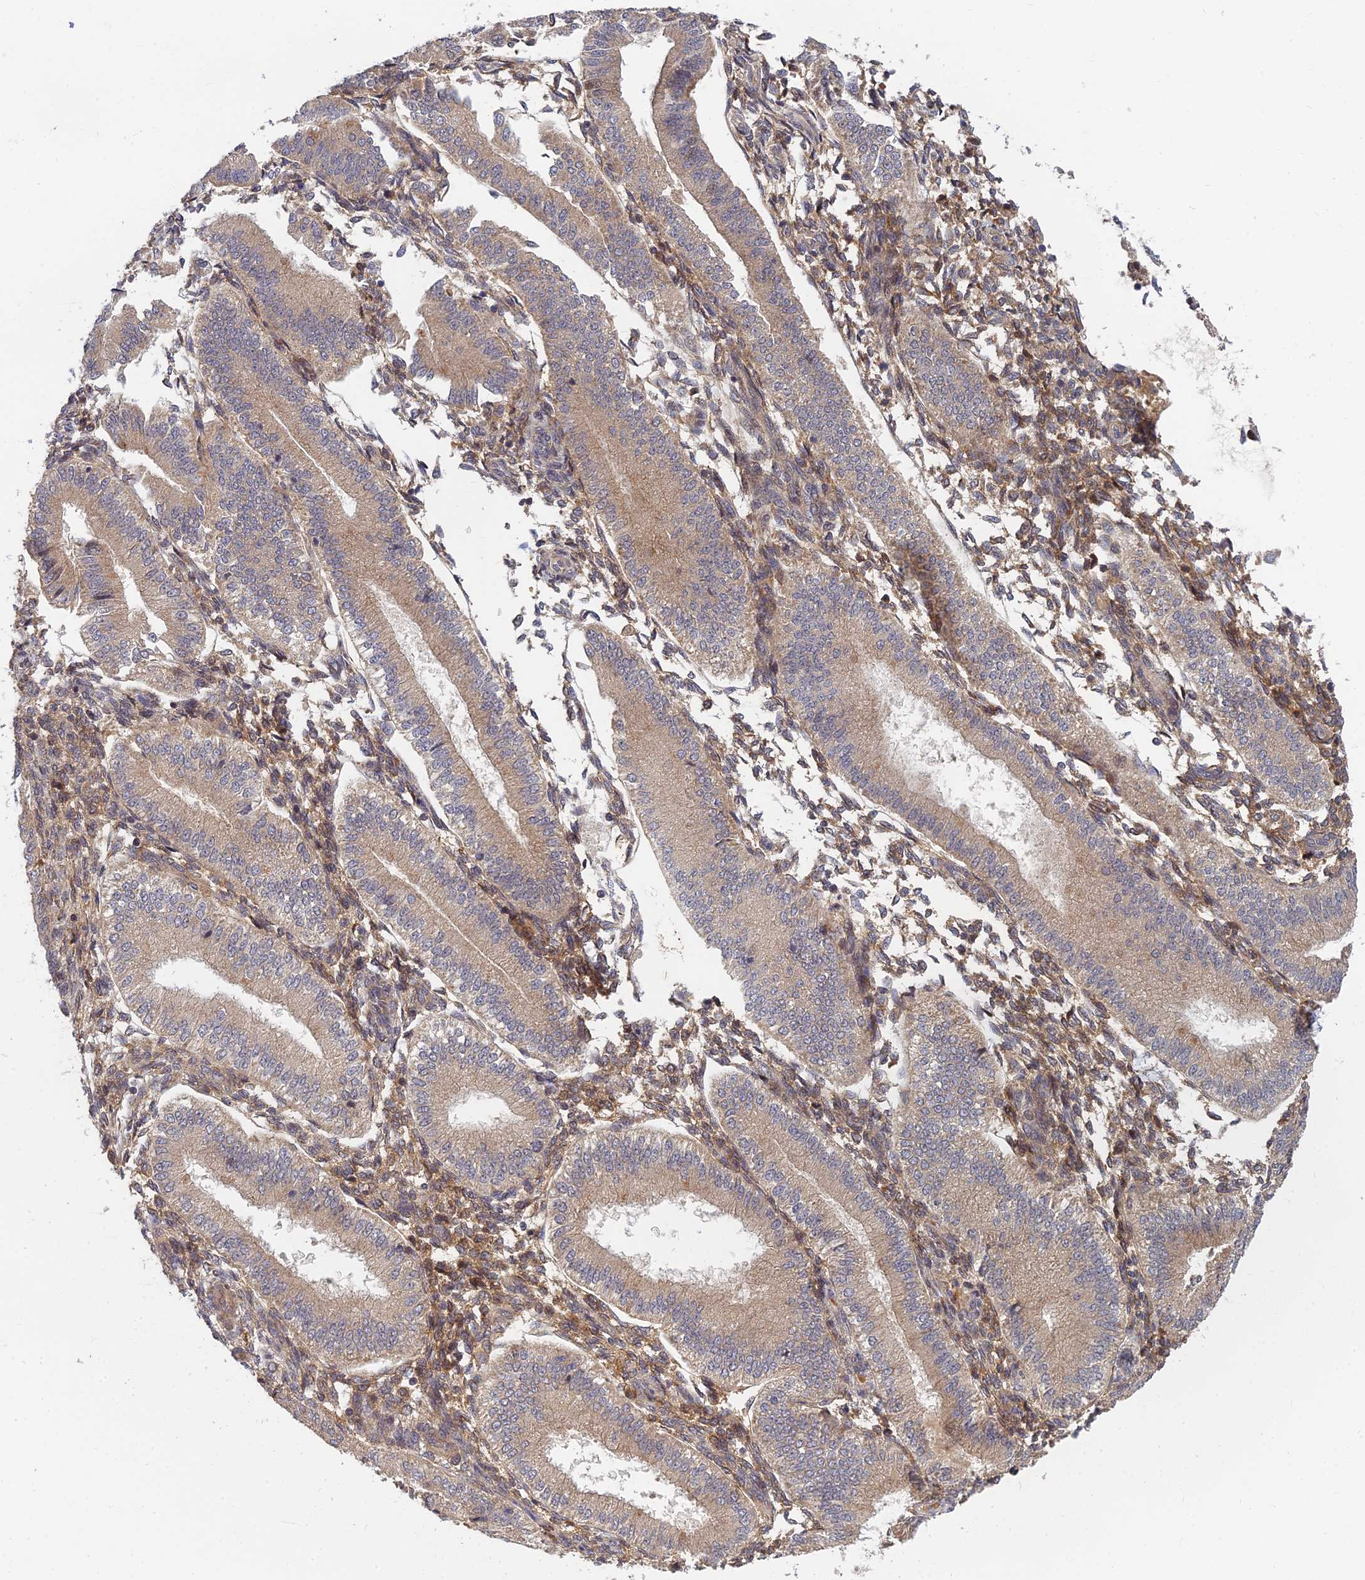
{"staining": {"intensity": "moderate", "quantity": "<25%", "location": "cytoplasmic/membranous"}, "tissue": "endometrium", "cell_type": "Cells in endometrial stroma", "image_type": "normal", "snomed": [{"axis": "morphology", "description": "Normal tissue, NOS"}, {"axis": "topography", "description": "Endometrium"}], "caption": "The micrograph exhibits immunohistochemical staining of benign endometrium. There is moderate cytoplasmic/membranous expression is appreciated in approximately <25% of cells in endometrial stroma. Using DAB (brown) and hematoxylin (blue) stains, captured at high magnification using brightfield microscopy.", "gene": "FAM151B", "patient": {"sex": "female", "age": 39}}